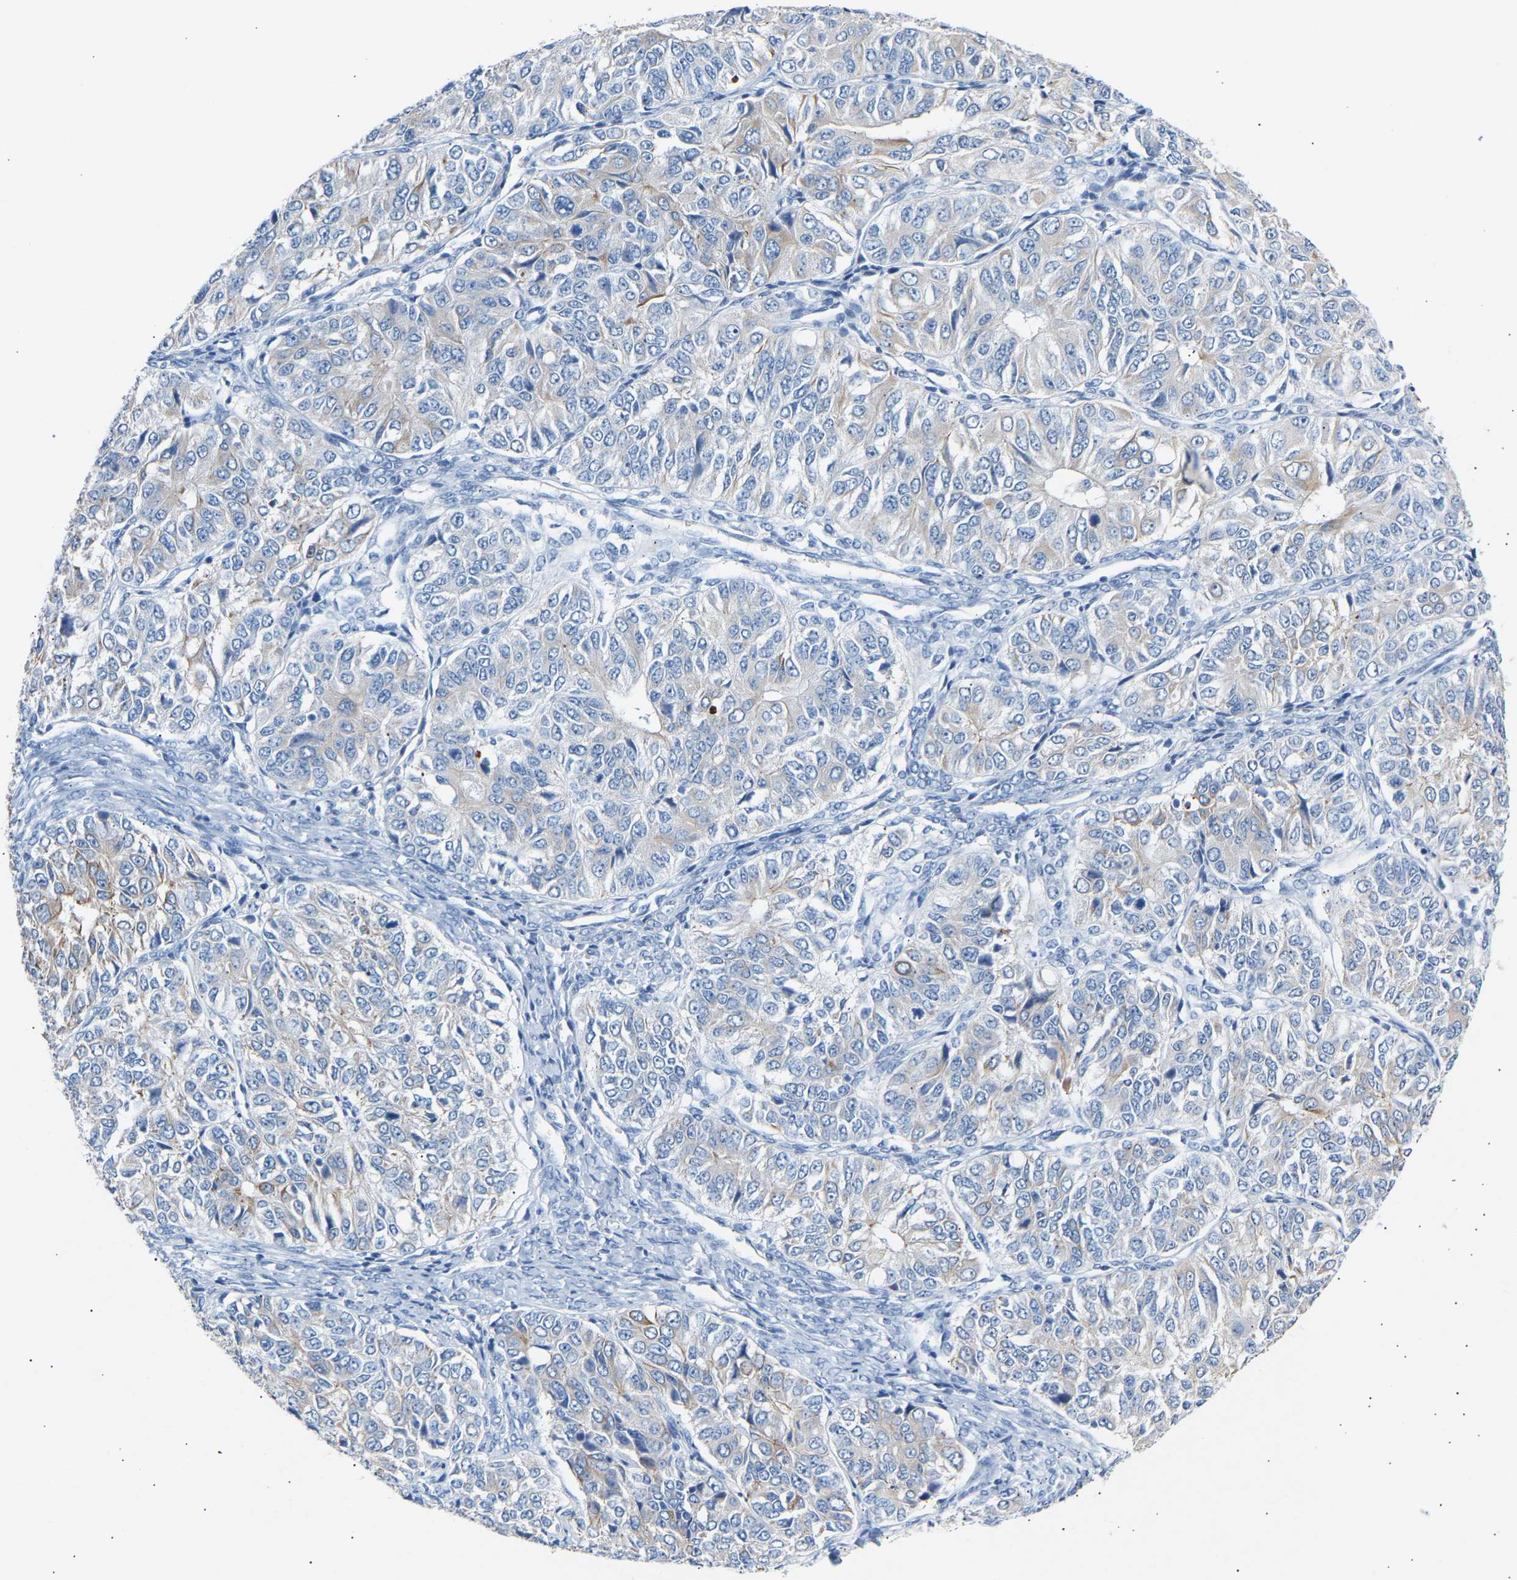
{"staining": {"intensity": "weak", "quantity": "<25%", "location": "cytoplasmic/membranous"}, "tissue": "ovarian cancer", "cell_type": "Tumor cells", "image_type": "cancer", "snomed": [{"axis": "morphology", "description": "Carcinoma, endometroid"}, {"axis": "topography", "description": "Ovary"}], "caption": "DAB immunohistochemical staining of endometroid carcinoma (ovarian) reveals no significant positivity in tumor cells.", "gene": "PEX1", "patient": {"sex": "female", "age": 51}}